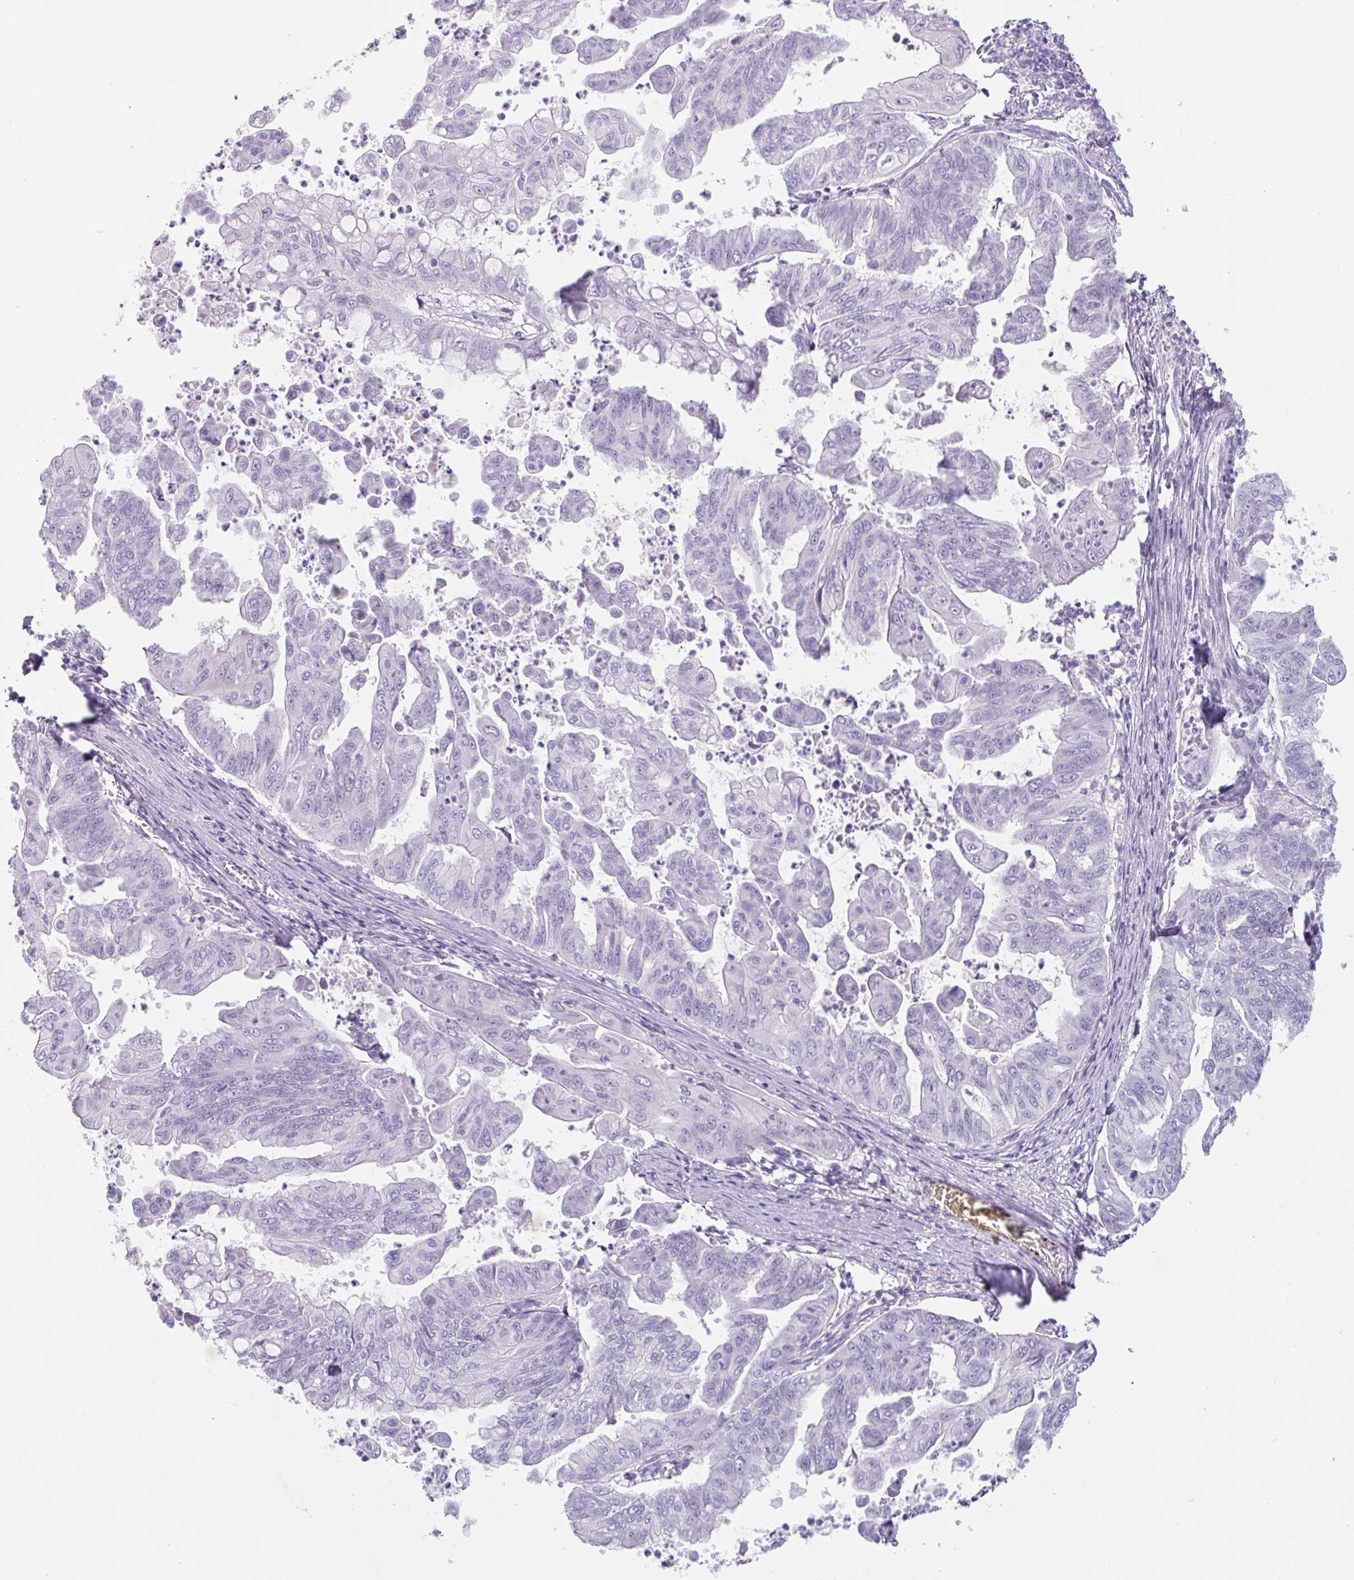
{"staining": {"intensity": "negative", "quantity": "none", "location": "none"}, "tissue": "stomach cancer", "cell_type": "Tumor cells", "image_type": "cancer", "snomed": [{"axis": "morphology", "description": "Adenocarcinoma, NOS"}, {"axis": "topography", "description": "Stomach, upper"}], "caption": "The micrograph exhibits no significant expression in tumor cells of adenocarcinoma (stomach).", "gene": "EMC4", "patient": {"sex": "male", "age": 80}}